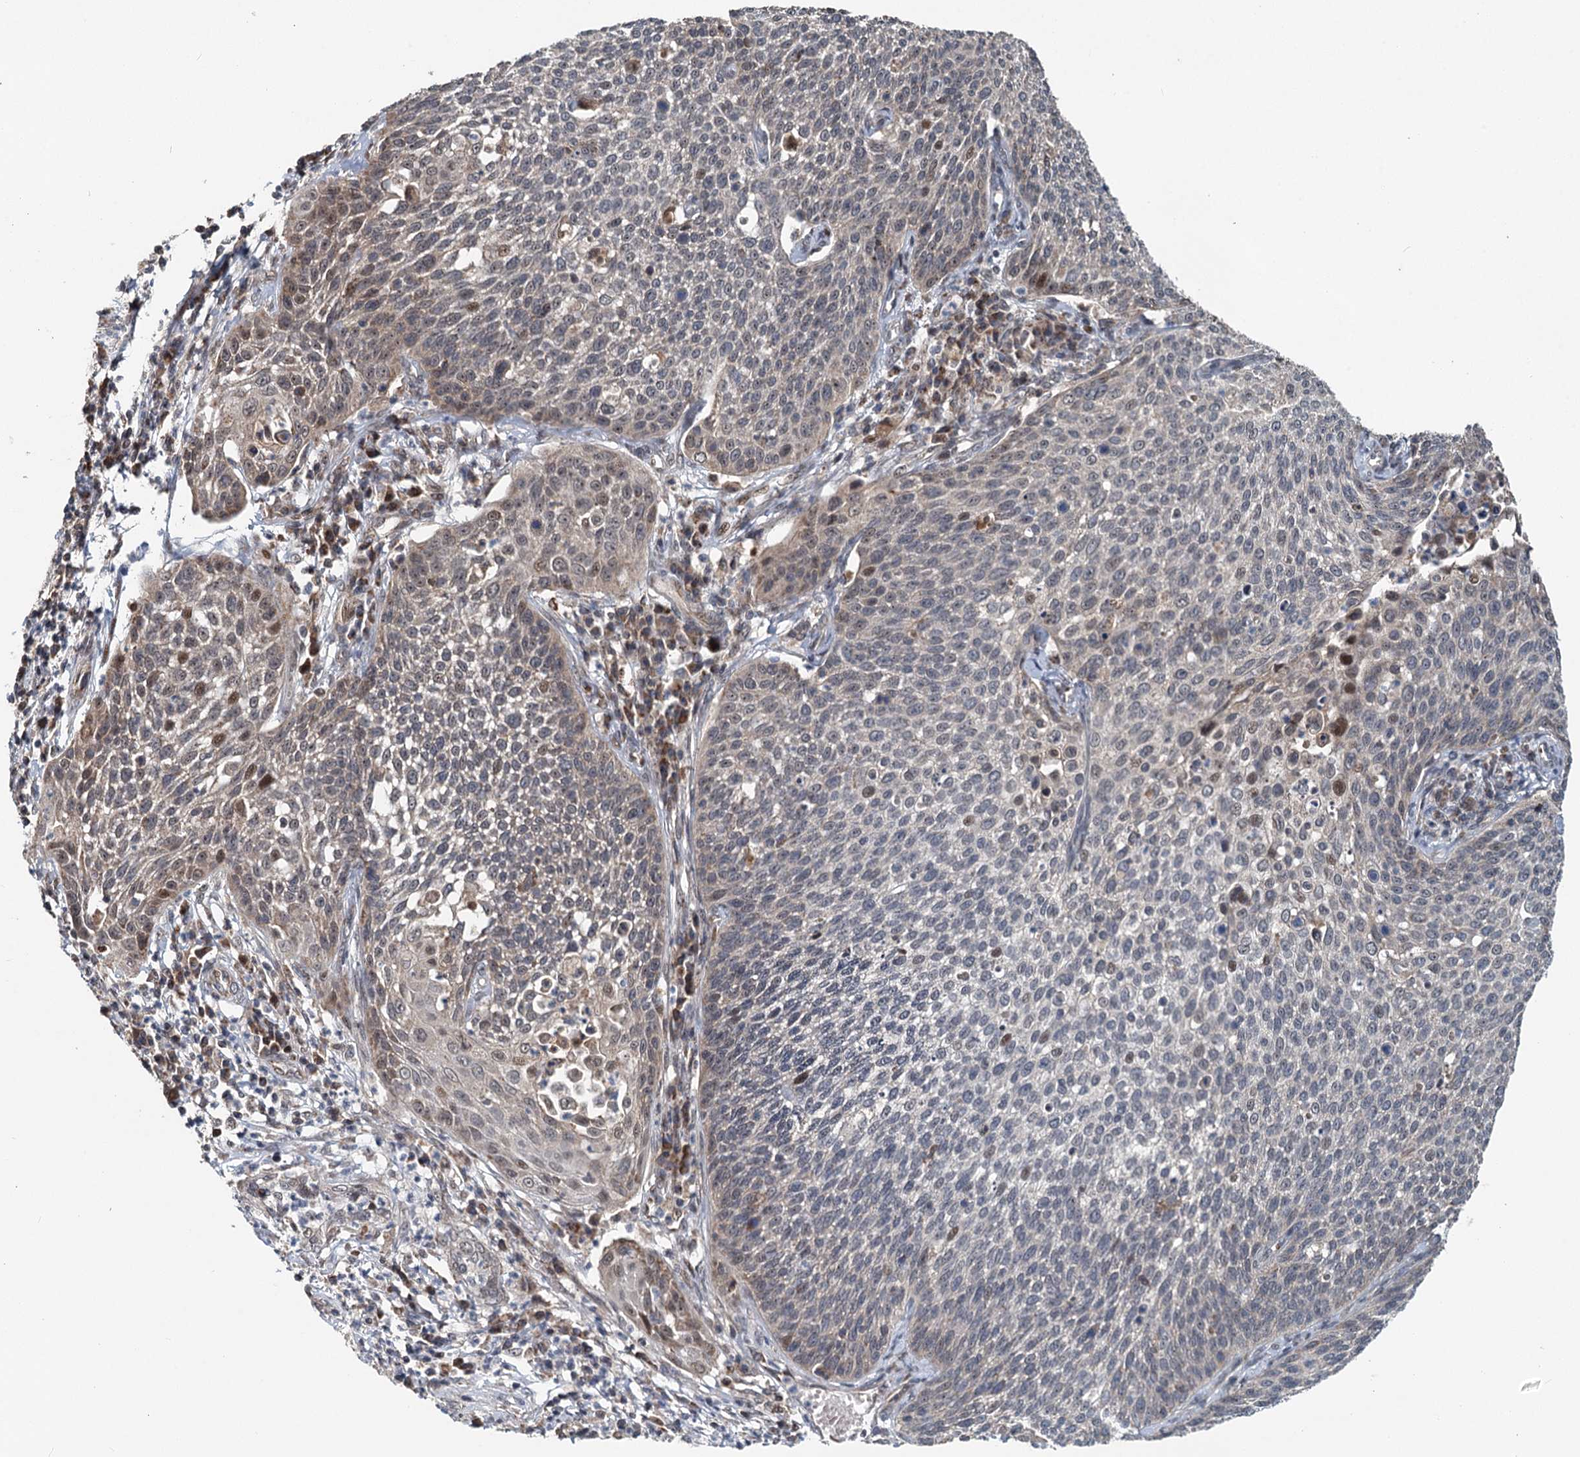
{"staining": {"intensity": "moderate", "quantity": "<25%", "location": "nuclear"}, "tissue": "cervical cancer", "cell_type": "Tumor cells", "image_type": "cancer", "snomed": [{"axis": "morphology", "description": "Squamous cell carcinoma, NOS"}, {"axis": "topography", "description": "Cervix"}], "caption": "About <25% of tumor cells in human cervical cancer display moderate nuclear protein positivity as visualized by brown immunohistochemical staining.", "gene": "RITA1", "patient": {"sex": "female", "age": 34}}